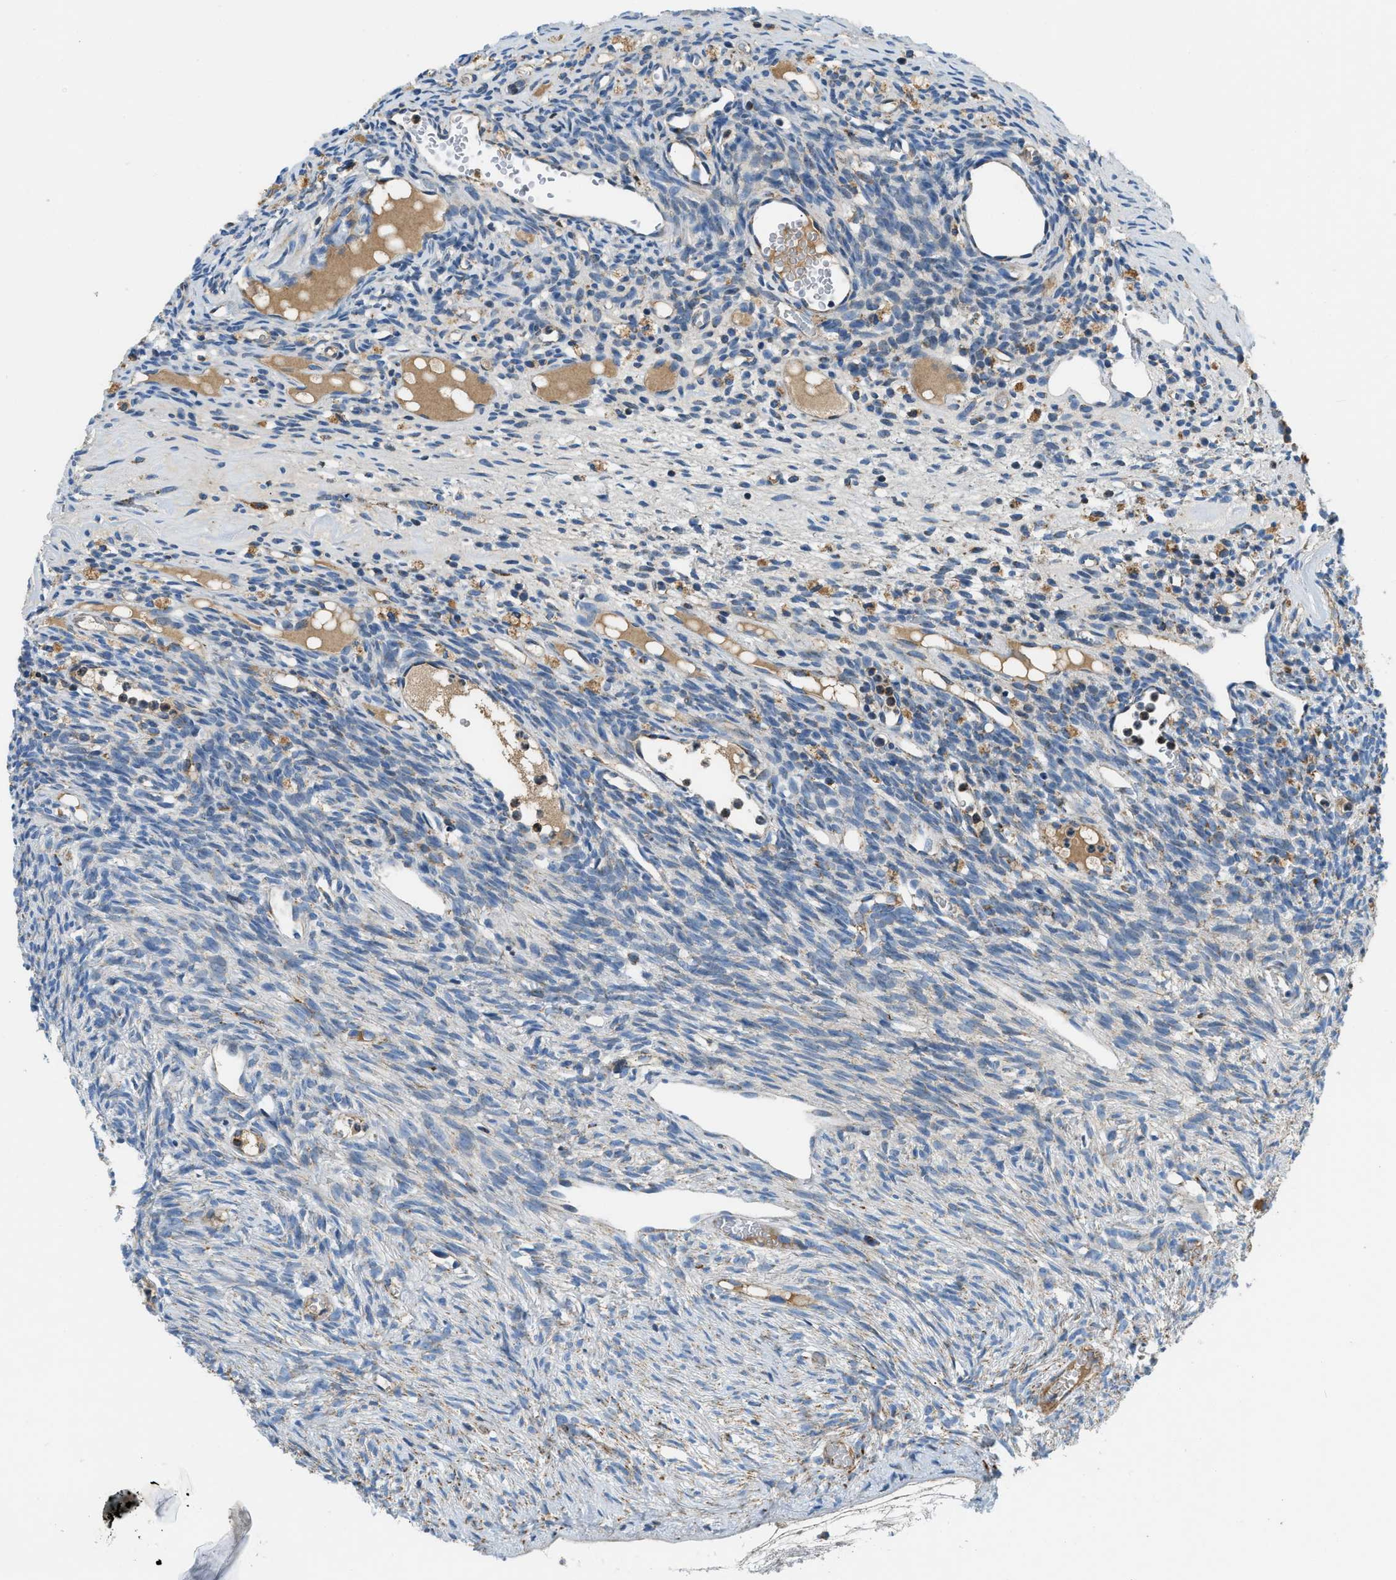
{"staining": {"intensity": "weak", "quantity": ">75%", "location": "cytoplasmic/membranous"}, "tissue": "ovary", "cell_type": "Follicle cells", "image_type": "normal", "snomed": [{"axis": "morphology", "description": "Normal tissue, NOS"}, {"axis": "topography", "description": "Ovary"}], "caption": "A high-resolution histopathology image shows IHC staining of unremarkable ovary, which exhibits weak cytoplasmic/membranous staining in about >75% of follicle cells.", "gene": "ACADVL", "patient": {"sex": "female", "age": 33}}